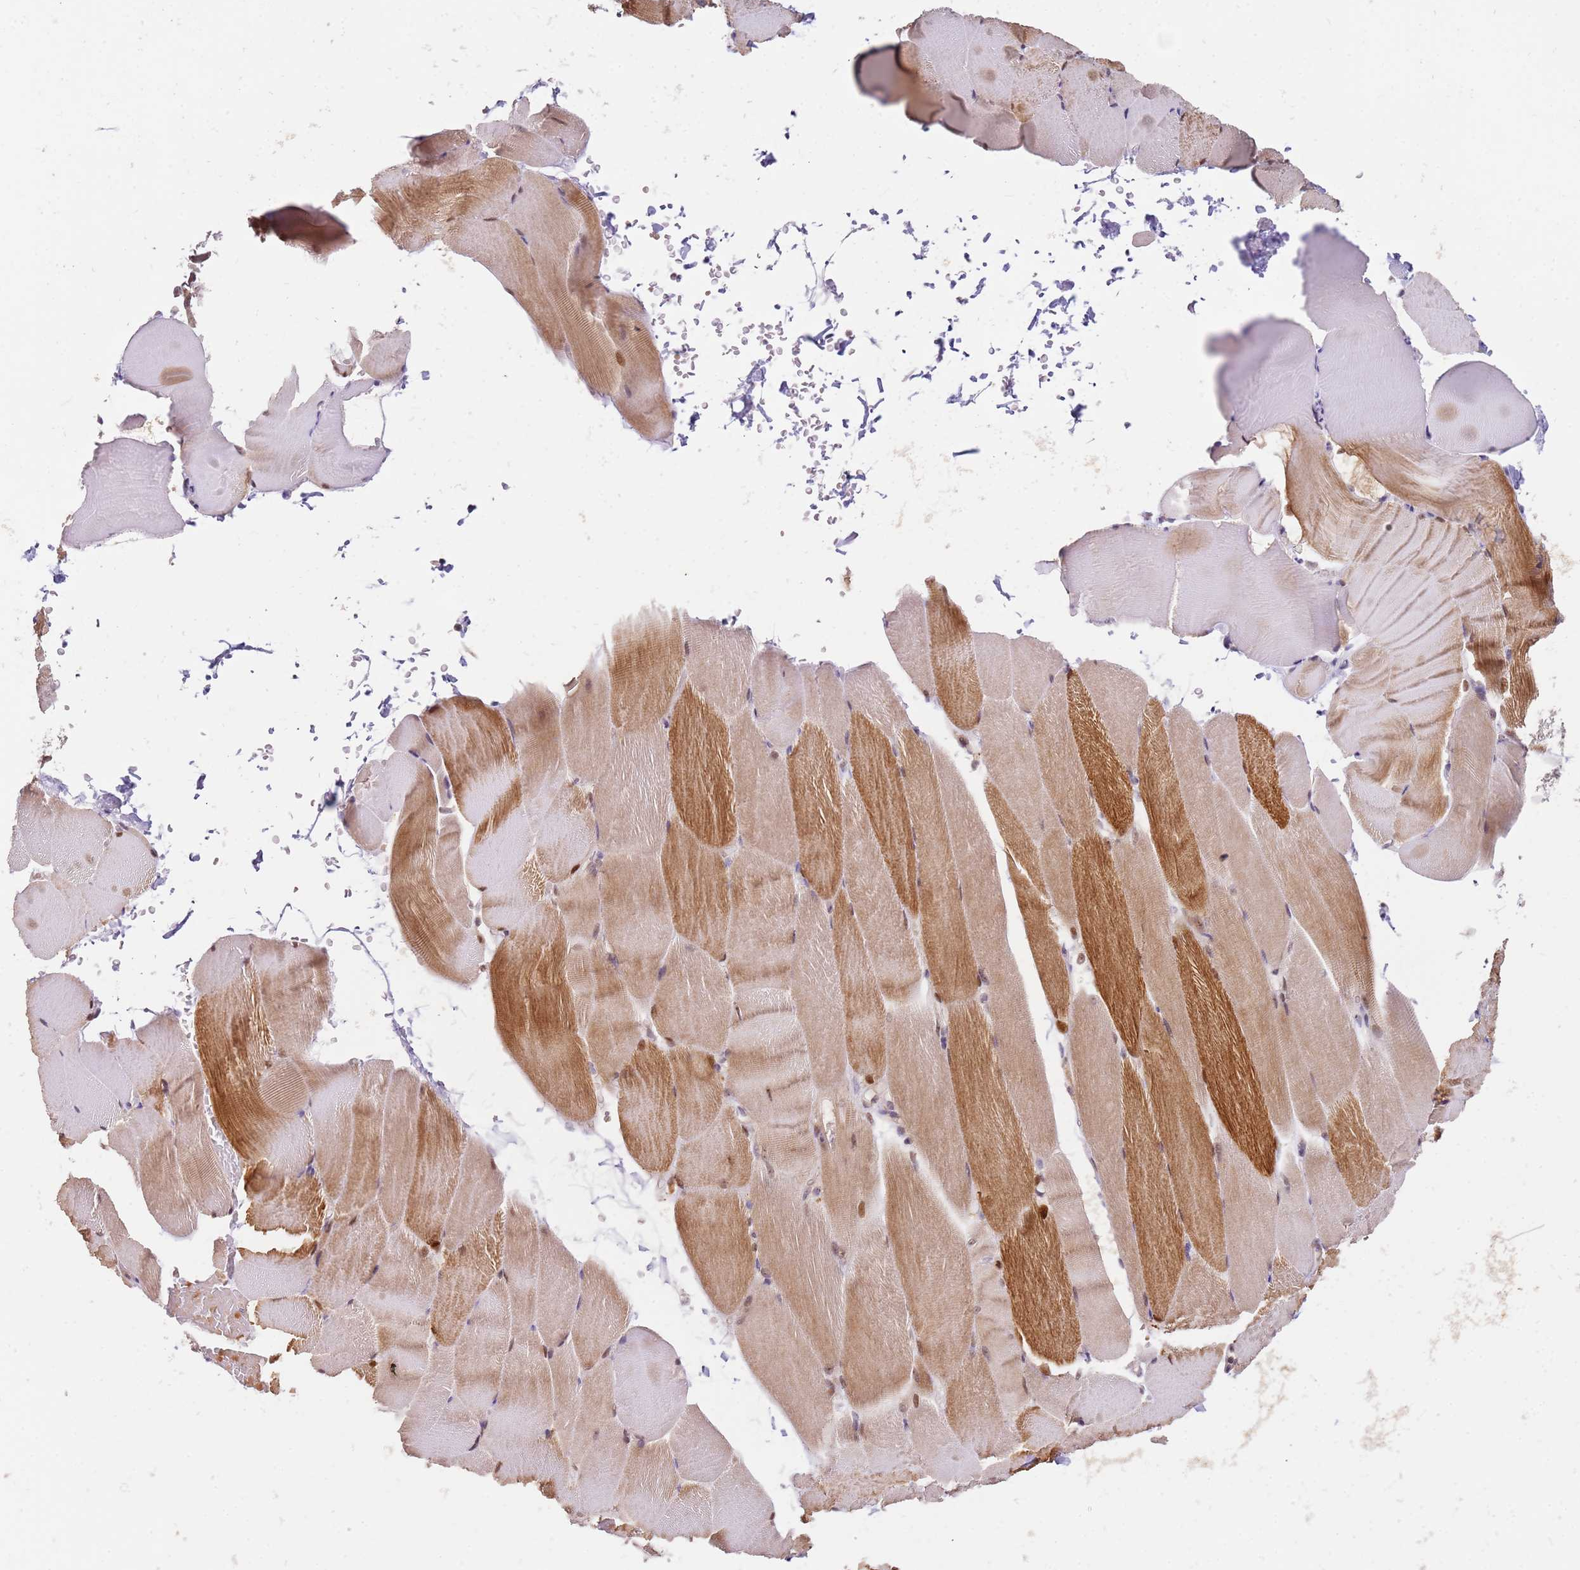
{"staining": {"intensity": "strong", "quantity": ">75%", "location": "cytoplasmic/membranous,nuclear"}, "tissue": "skeletal muscle", "cell_type": "Myocytes", "image_type": "normal", "snomed": [{"axis": "morphology", "description": "Normal tissue, NOS"}, {"axis": "topography", "description": "Skeletal muscle"}, {"axis": "topography", "description": "Parathyroid gland"}], "caption": "Skeletal muscle stained for a protein exhibits strong cytoplasmic/membranous,nuclear positivity in myocytes.", "gene": "LGALSL", "patient": {"sex": "female", "age": 37}}